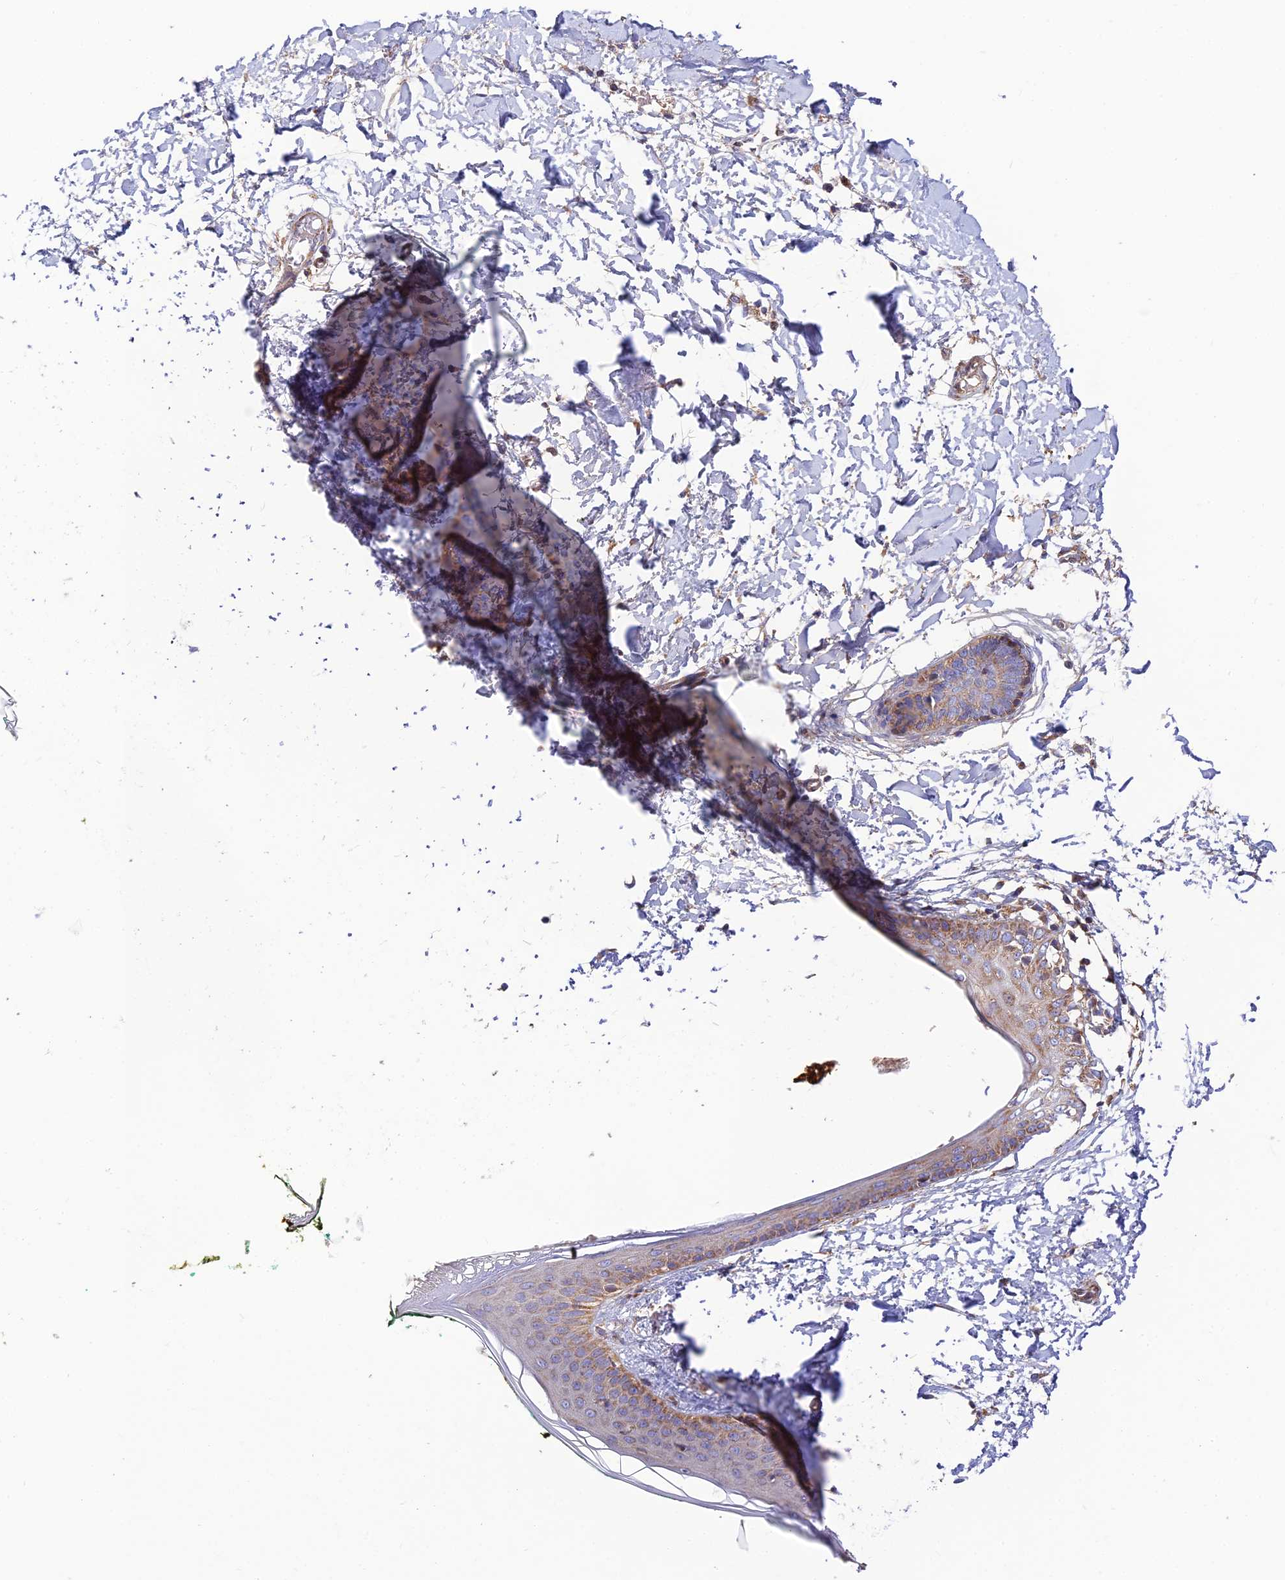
{"staining": {"intensity": "moderate", "quantity": ">75%", "location": "cytoplasmic/membranous"}, "tissue": "skin", "cell_type": "Fibroblasts", "image_type": "normal", "snomed": [{"axis": "morphology", "description": "Normal tissue, NOS"}, {"axis": "topography", "description": "Skin"}], "caption": "Protein analysis of benign skin exhibits moderate cytoplasmic/membranous expression in approximately >75% of fibroblasts. The staining is performed using DAB (3,3'-diaminobenzidine) brown chromogen to label protein expression. The nuclei are counter-stained blue using hematoxylin.", "gene": "PODNL1", "patient": {"sex": "female", "age": 34}}